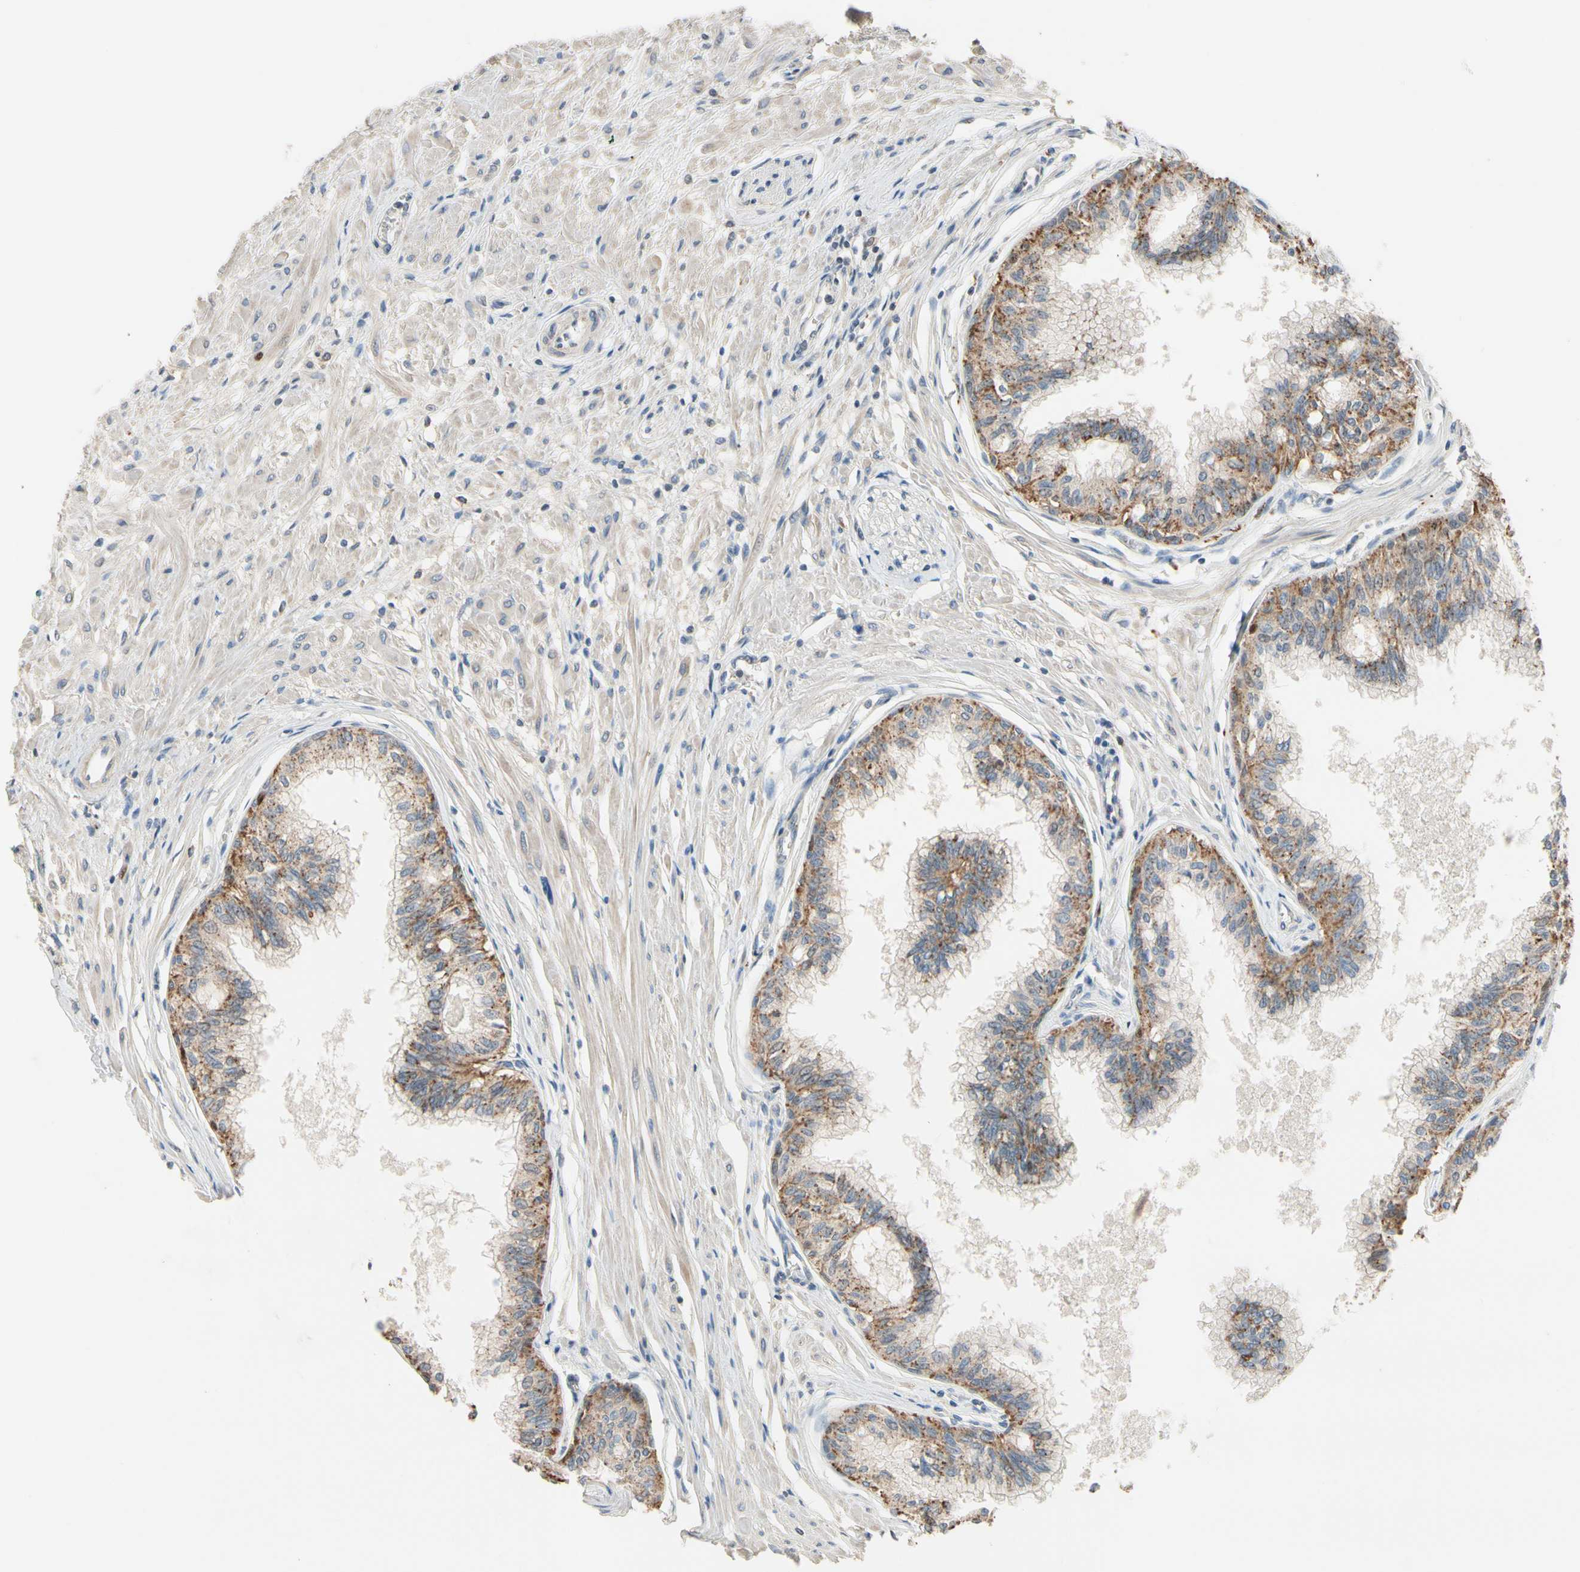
{"staining": {"intensity": "strong", "quantity": "<25%", "location": "cytoplasmic/membranous,nuclear"}, "tissue": "prostate", "cell_type": "Glandular cells", "image_type": "normal", "snomed": [{"axis": "morphology", "description": "Normal tissue, NOS"}, {"axis": "topography", "description": "Prostate"}, {"axis": "topography", "description": "Seminal veicle"}], "caption": "A medium amount of strong cytoplasmic/membranous,nuclear positivity is present in approximately <25% of glandular cells in unremarkable prostate.", "gene": "ZKSCAN3", "patient": {"sex": "male", "age": 60}}